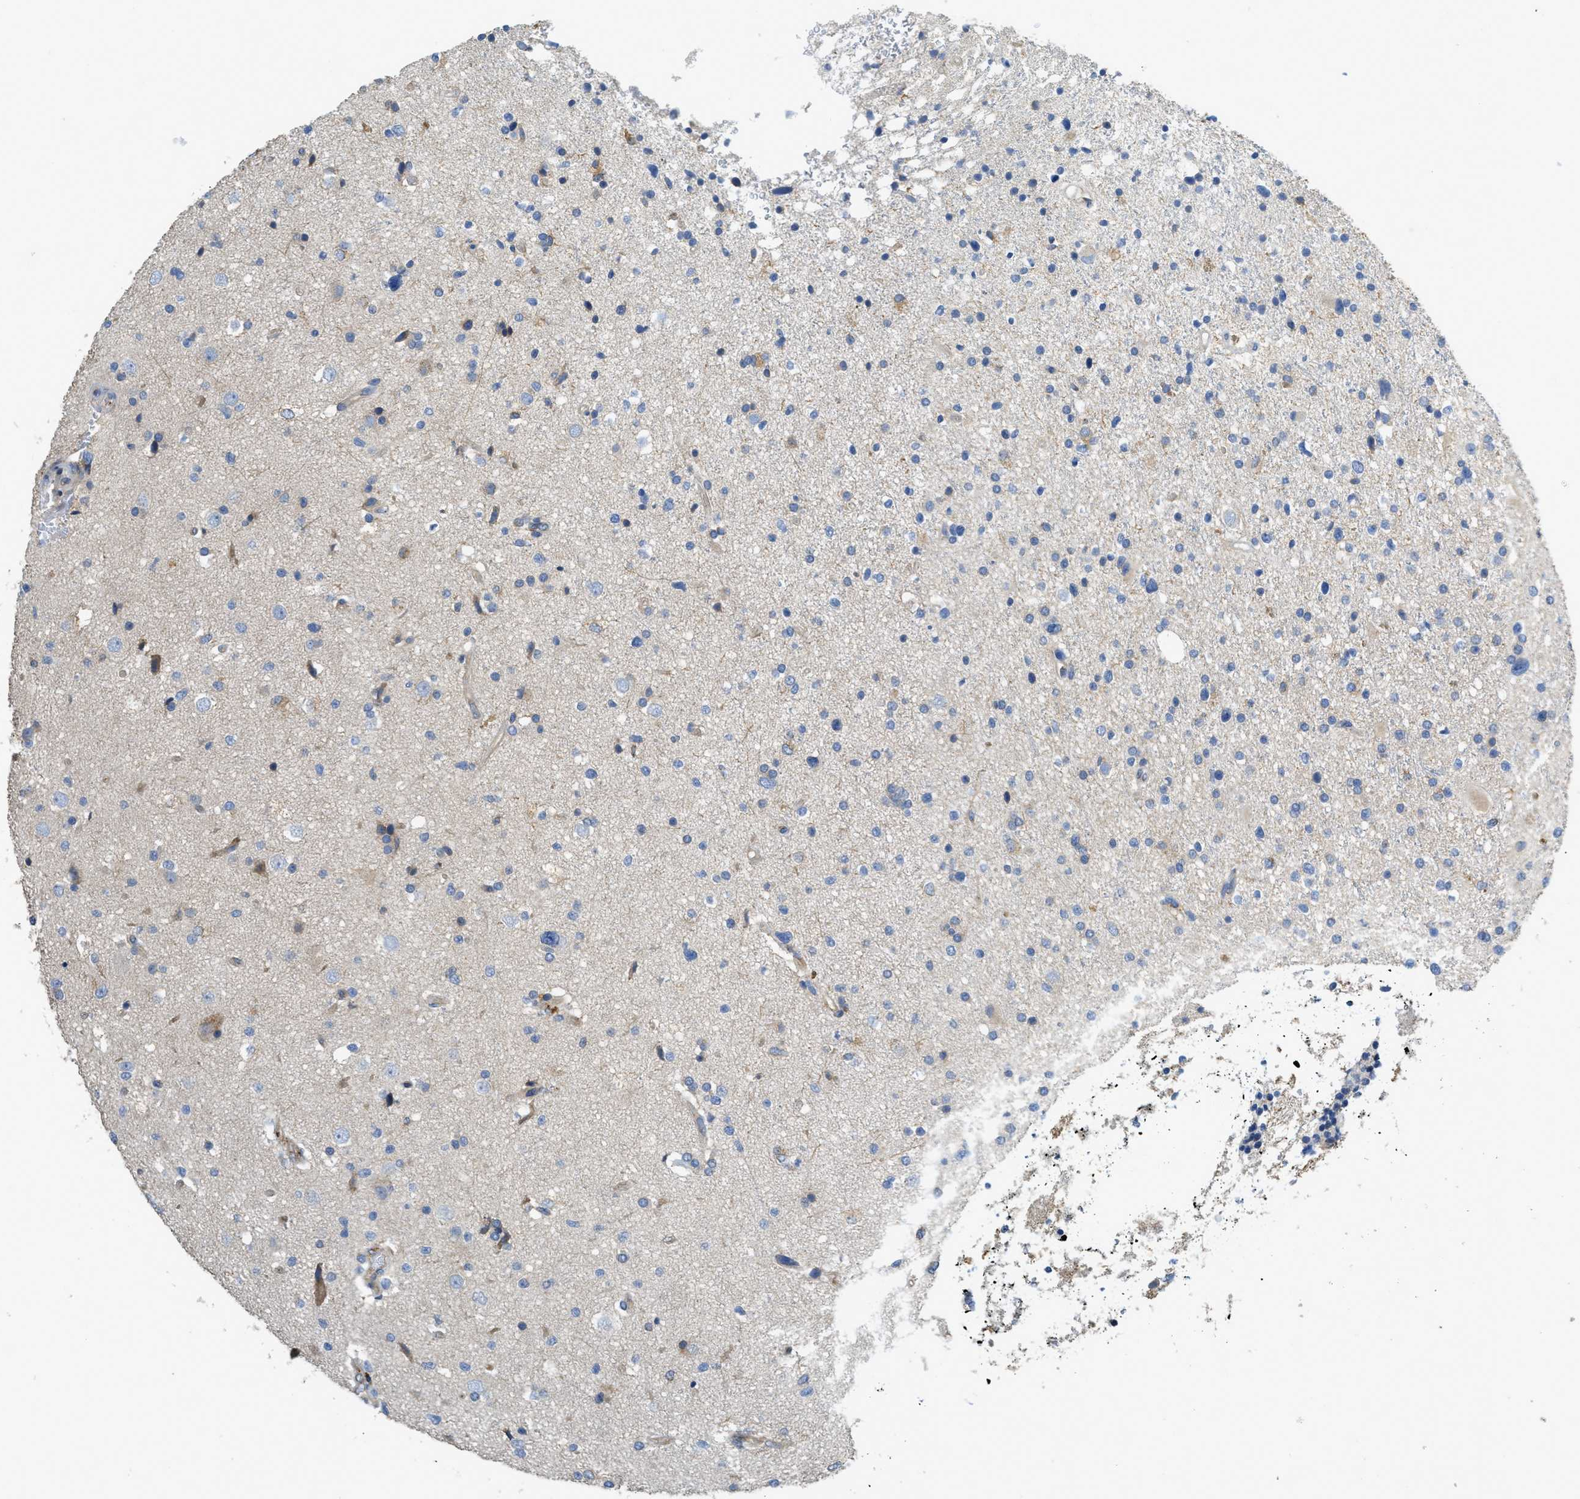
{"staining": {"intensity": "moderate", "quantity": "<25%", "location": "cytoplasmic/membranous"}, "tissue": "glioma", "cell_type": "Tumor cells", "image_type": "cancer", "snomed": [{"axis": "morphology", "description": "Glioma, malignant, High grade"}, {"axis": "topography", "description": "Brain"}], "caption": "Human glioma stained with a protein marker displays moderate staining in tumor cells.", "gene": "CASP10", "patient": {"sex": "male", "age": 33}}